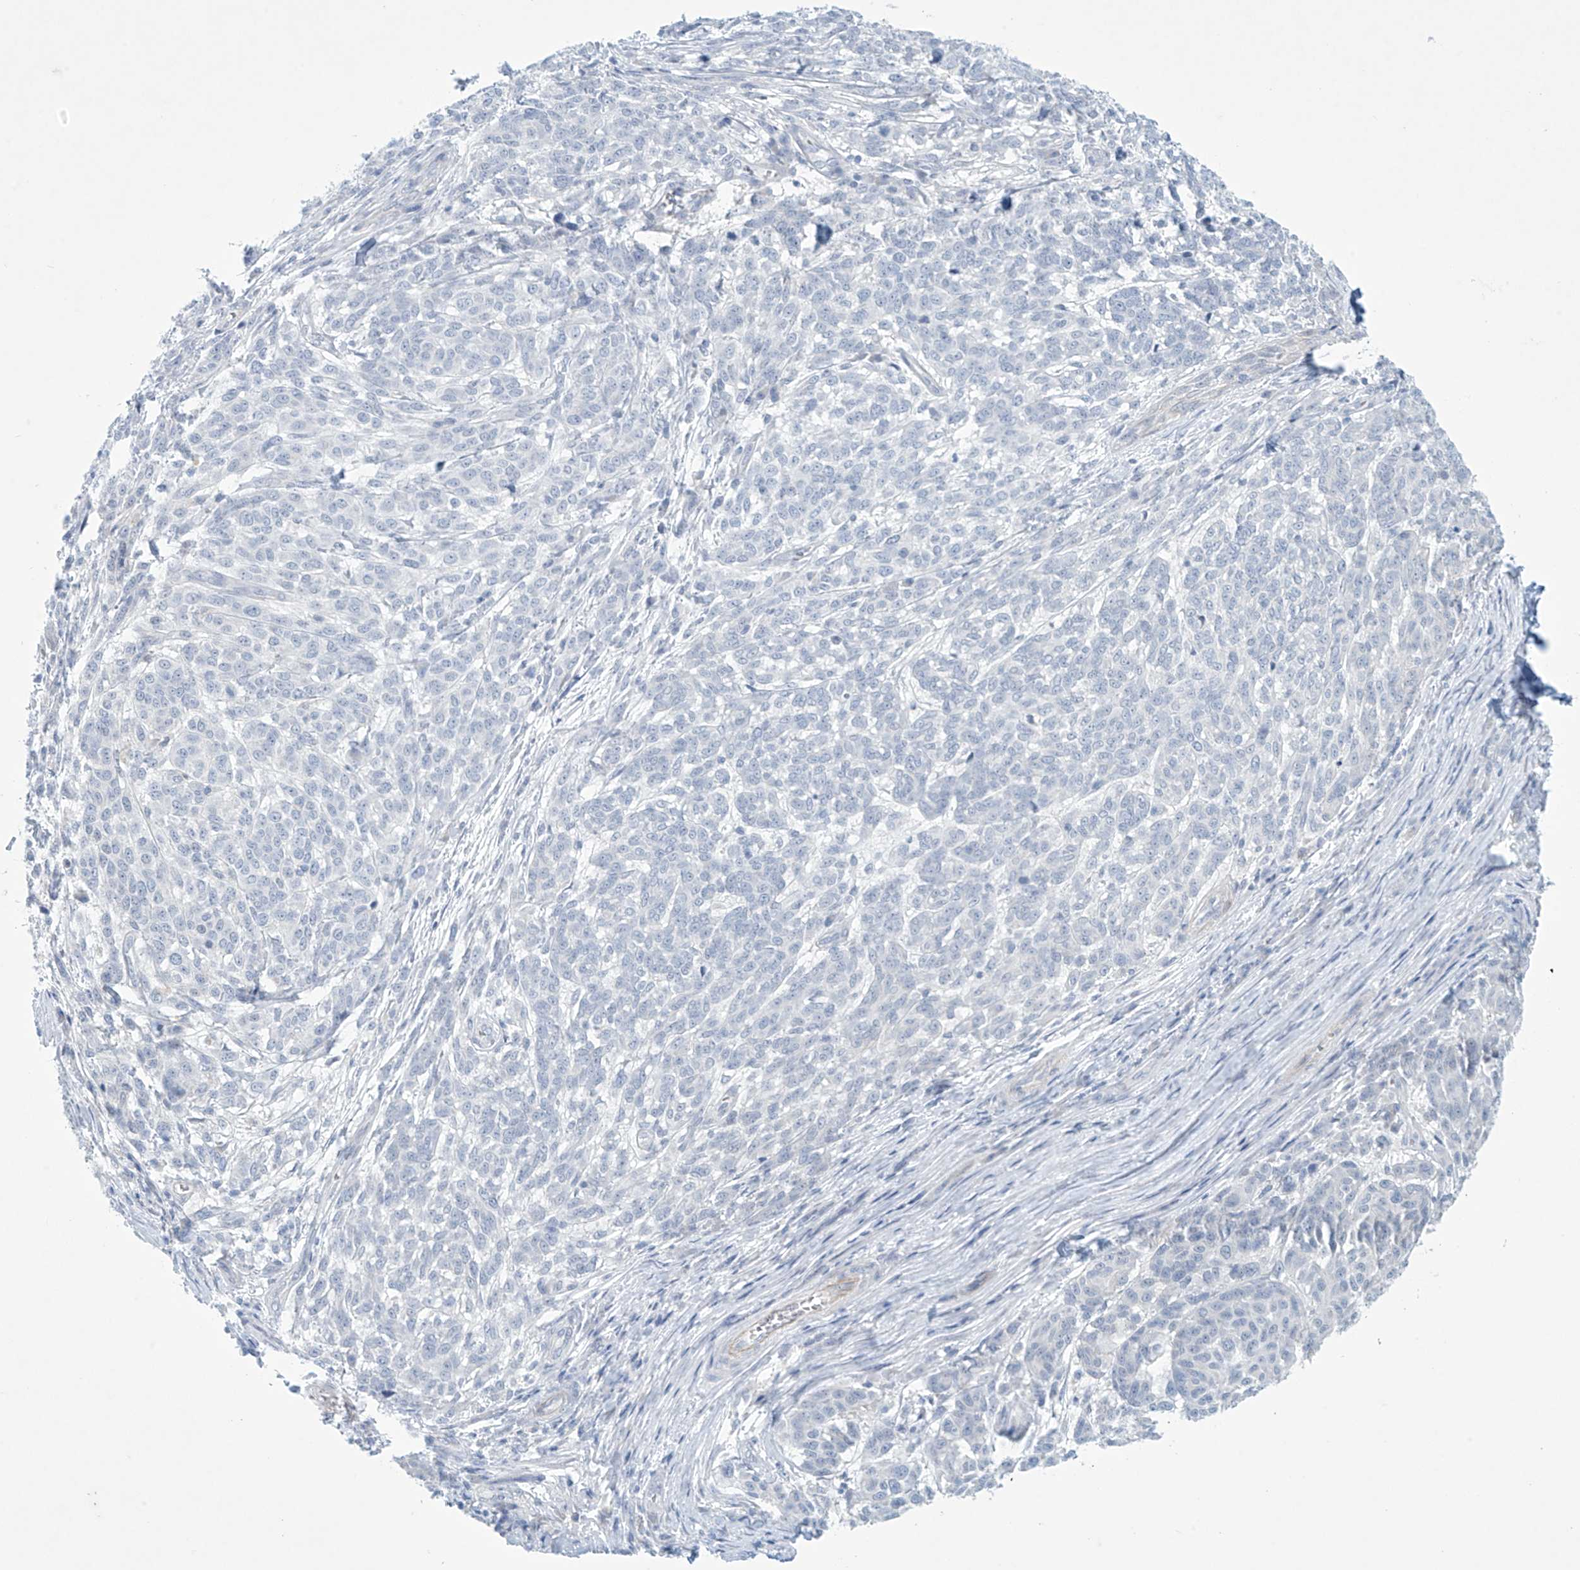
{"staining": {"intensity": "negative", "quantity": "none", "location": "none"}, "tissue": "melanoma", "cell_type": "Tumor cells", "image_type": "cancer", "snomed": [{"axis": "morphology", "description": "Malignant melanoma, NOS"}, {"axis": "topography", "description": "Skin"}], "caption": "Melanoma was stained to show a protein in brown. There is no significant staining in tumor cells. (Brightfield microscopy of DAB (3,3'-diaminobenzidine) immunohistochemistry (IHC) at high magnification).", "gene": "SLC35A5", "patient": {"sex": "male", "age": 49}}